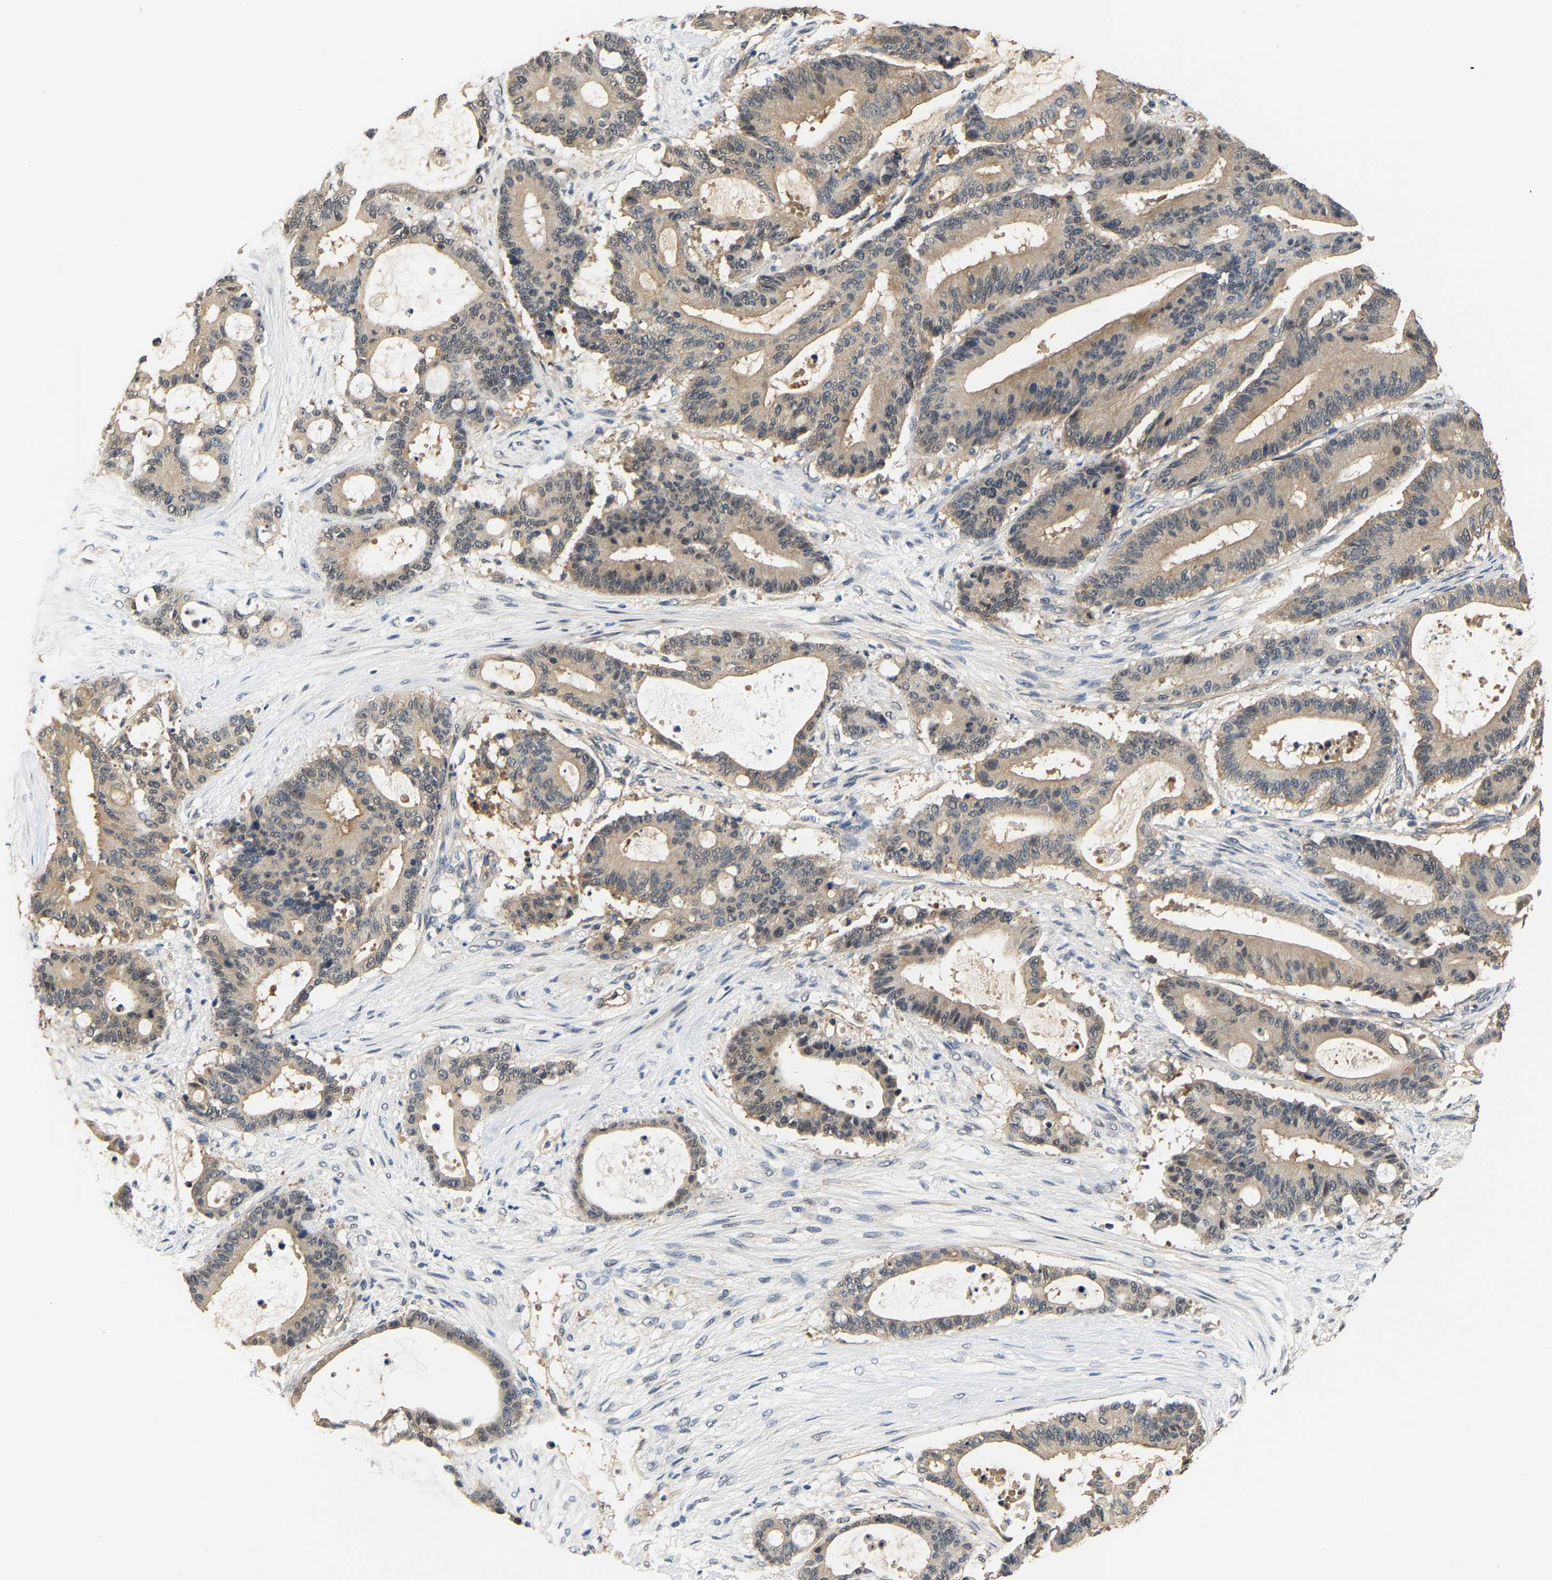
{"staining": {"intensity": "weak", "quantity": ">75%", "location": "cytoplasmic/membranous"}, "tissue": "liver cancer", "cell_type": "Tumor cells", "image_type": "cancer", "snomed": [{"axis": "morphology", "description": "Cholangiocarcinoma"}, {"axis": "topography", "description": "Liver"}], "caption": "A micrograph showing weak cytoplasmic/membranous positivity in about >75% of tumor cells in cholangiocarcinoma (liver), as visualized by brown immunohistochemical staining.", "gene": "ARHGEF12", "patient": {"sex": "female", "age": 73}}